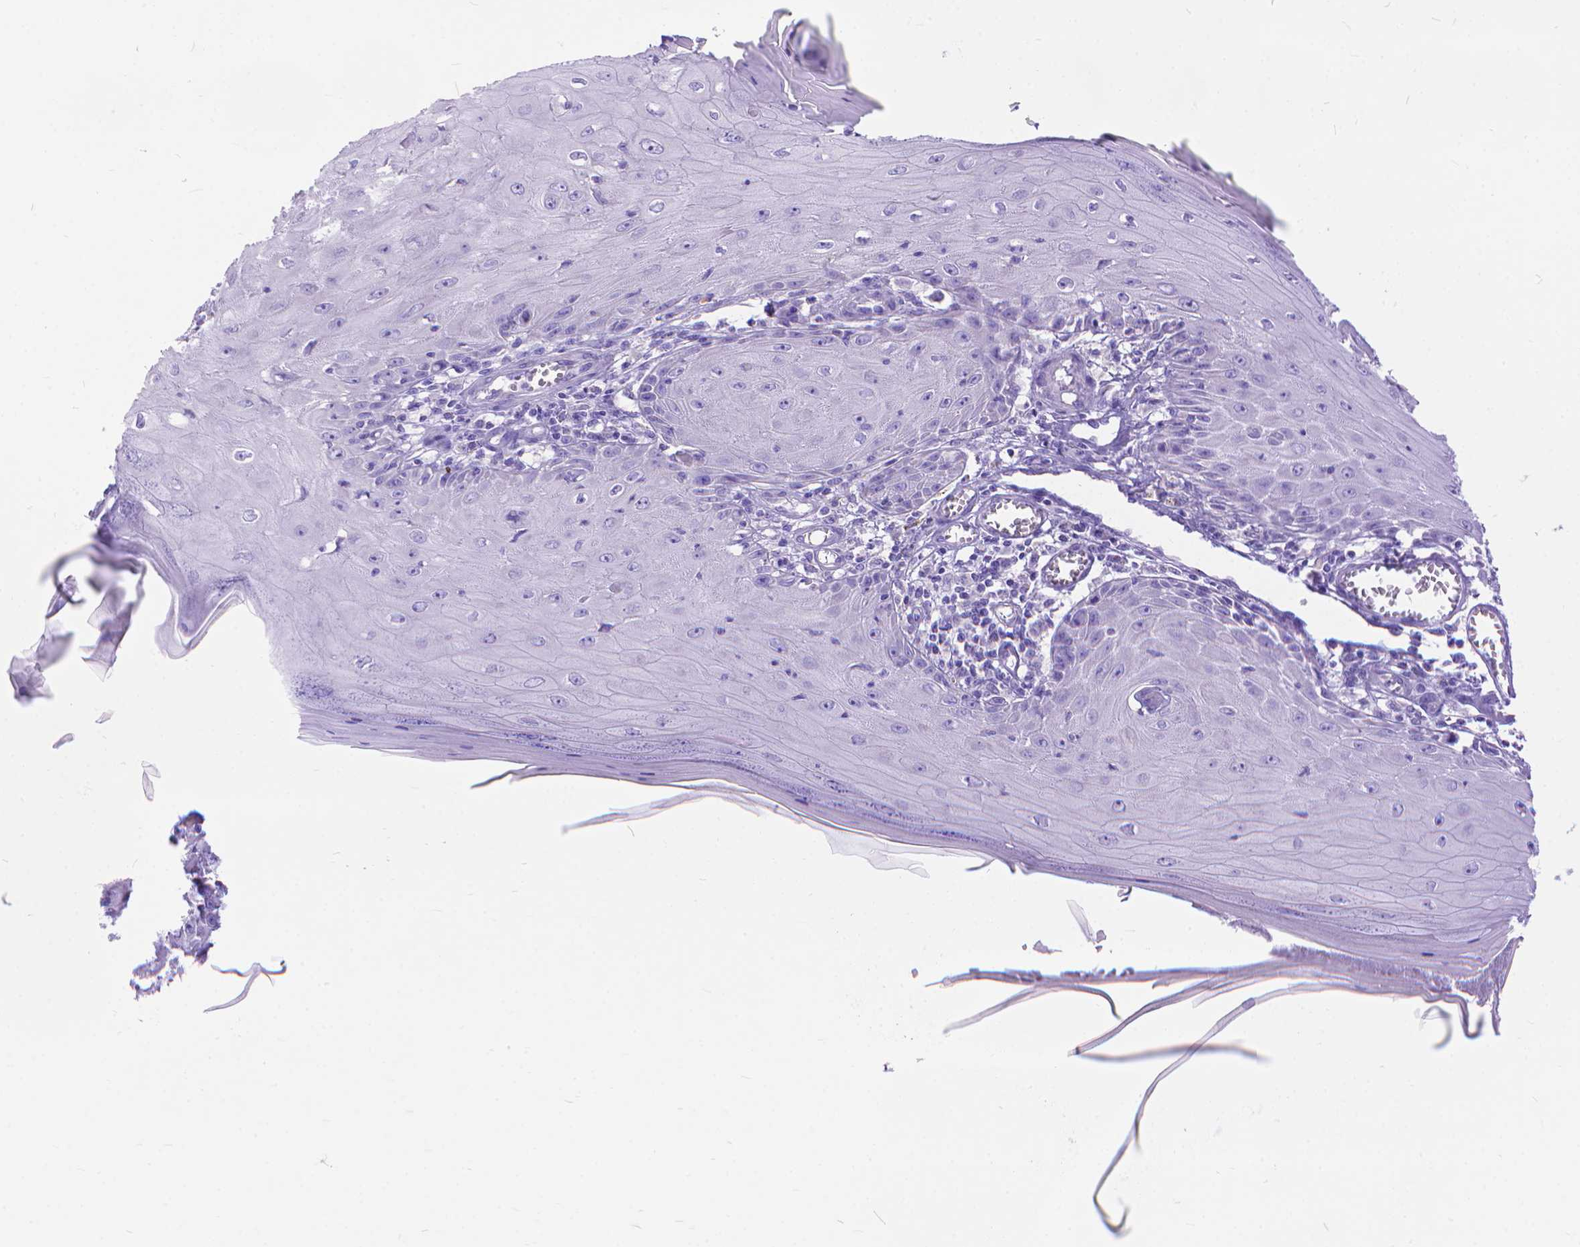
{"staining": {"intensity": "negative", "quantity": "none", "location": "none"}, "tissue": "skin cancer", "cell_type": "Tumor cells", "image_type": "cancer", "snomed": [{"axis": "morphology", "description": "Squamous cell carcinoma, NOS"}, {"axis": "topography", "description": "Skin"}], "caption": "A high-resolution photomicrograph shows immunohistochemistry (IHC) staining of skin squamous cell carcinoma, which displays no significant expression in tumor cells.", "gene": "DHRS2", "patient": {"sex": "female", "age": 73}}